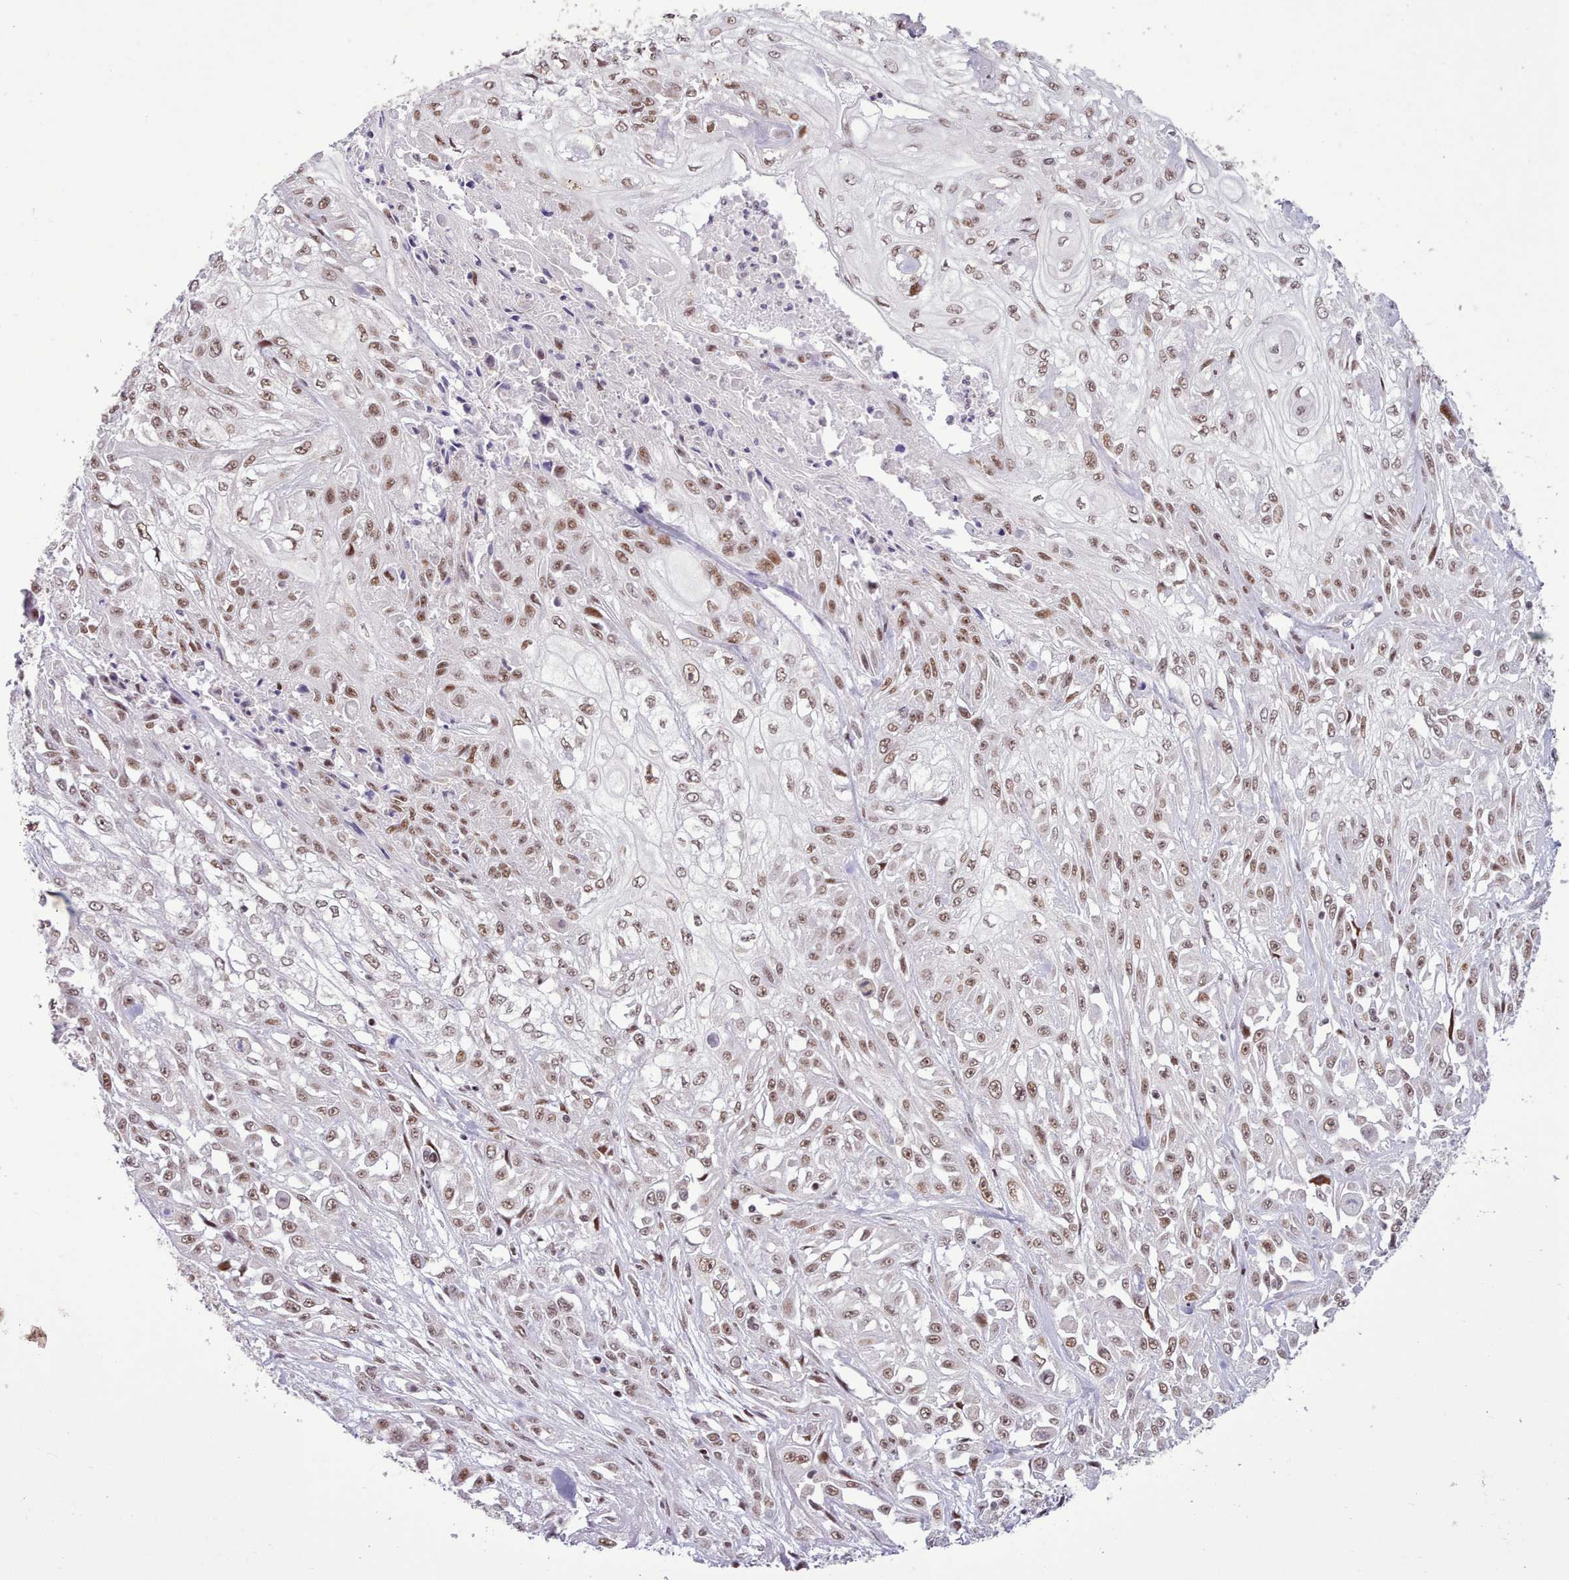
{"staining": {"intensity": "moderate", "quantity": ">75%", "location": "nuclear"}, "tissue": "skin cancer", "cell_type": "Tumor cells", "image_type": "cancer", "snomed": [{"axis": "morphology", "description": "Squamous cell carcinoma, NOS"}, {"axis": "morphology", "description": "Squamous cell carcinoma, metastatic, NOS"}, {"axis": "topography", "description": "Skin"}, {"axis": "topography", "description": "Lymph node"}], "caption": "Immunohistochemistry (IHC) (DAB) staining of metastatic squamous cell carcinoma (skin) demonstrates moderate nuclear protein staining in about >75% of tumor cells. (DAB IHC, brown staining for protein, blue staining for nuclei).", "gene": "TAF15", "patient": {"sex": "male", "age": 75}}